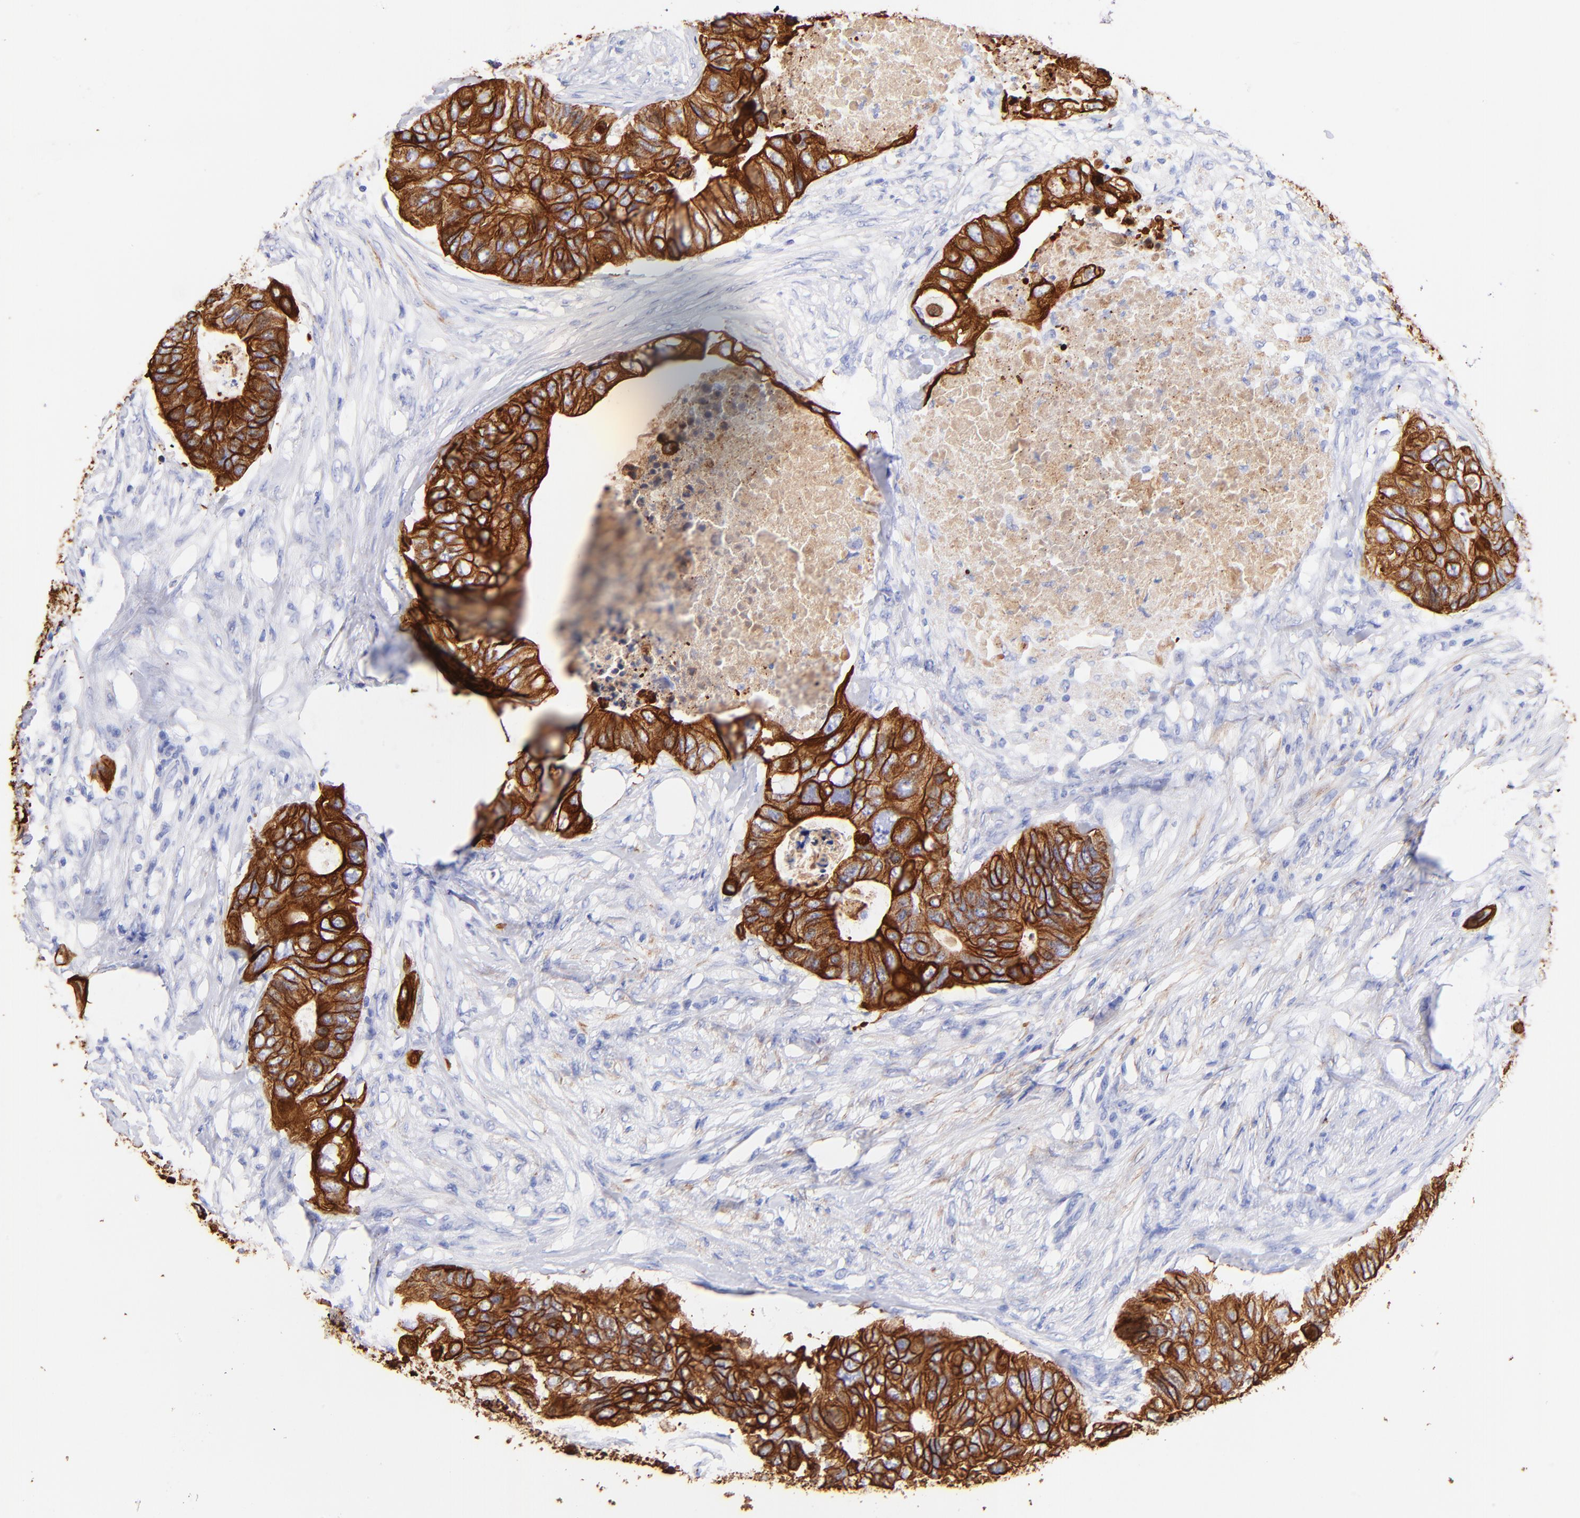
{"staining": {"intensity": "strong", "quantity": ">75%", "location": "cytoplasmic/membranous"}, "tissue": "colorectal cancer", "cell_type": "Tumor cells", "image_type": "cancer", "snomed": [{"axis": "morphology", "description": "Adenocarcinoma, NOS"}, {"axis": "topography", "description": "Colon"}], "caption": "Immunohistochemical staining of human adenocarcinoma (colorectal) exhibits high levels of strong cytoplasmic/membranous protein staining in approximately >75% of tumor cells. (IHC, brightfield microscopy, high magnification).", "gene": "KRT19", "patient": {"sex": "male", "age": 71}}